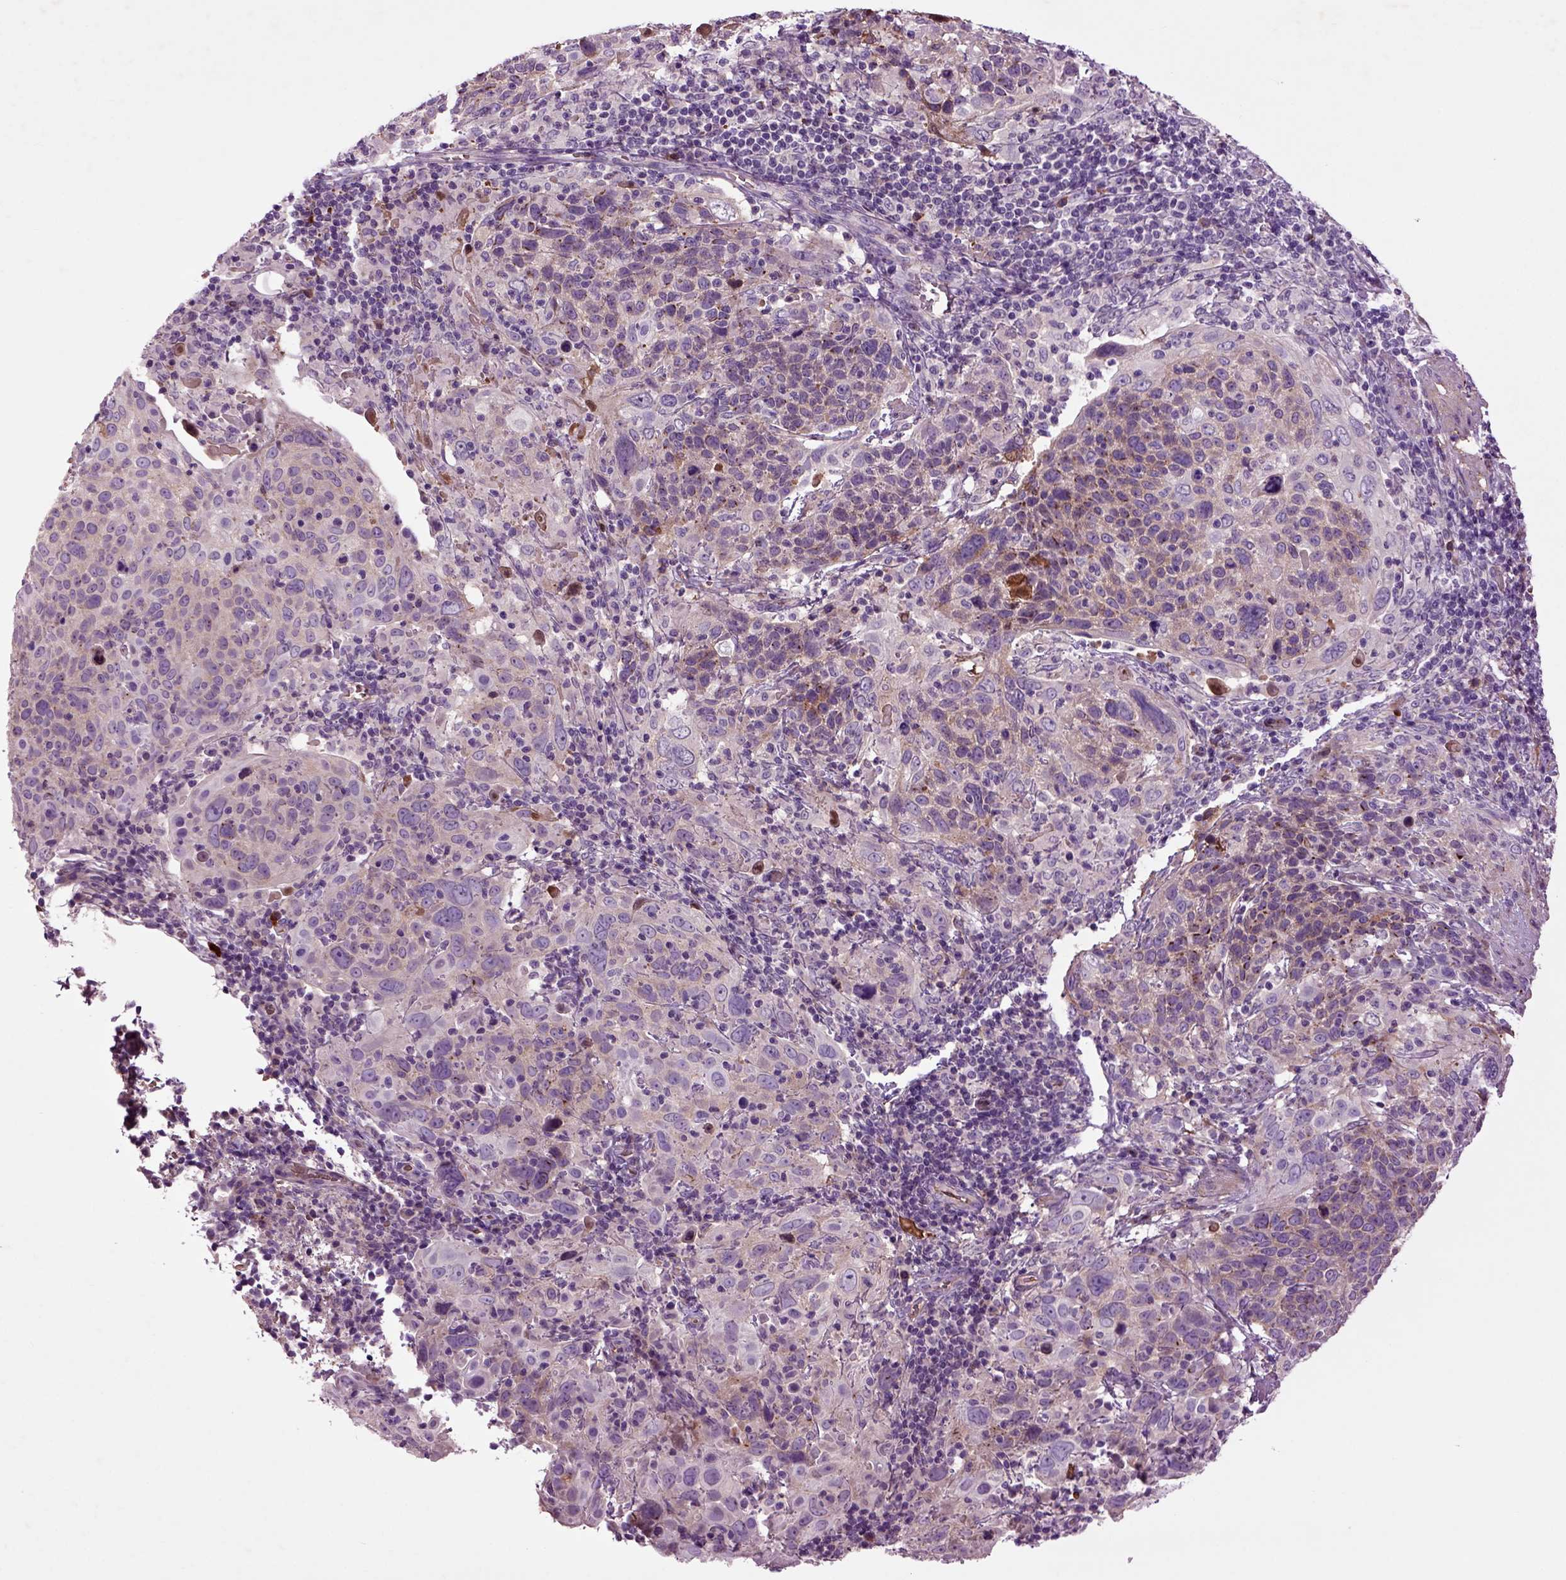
{"staining": {"intensity": "negative", "quantity": "none", "location": "none"}, "tissue": "cervical cancer", "cell_type": "Tumor cells", "image_type": "cancer", "snomed": [{"axis": "morphology", "description": "Squamous cell carcinoma, NOS"}, {"axis": "topography", "description": "Cervix"}], "caption": "The image shows no staining of tumor cells in squamous cell carcinoma (cervical).", "gene": "SPON1", "patient": {"sex": "female", "age": 61}}